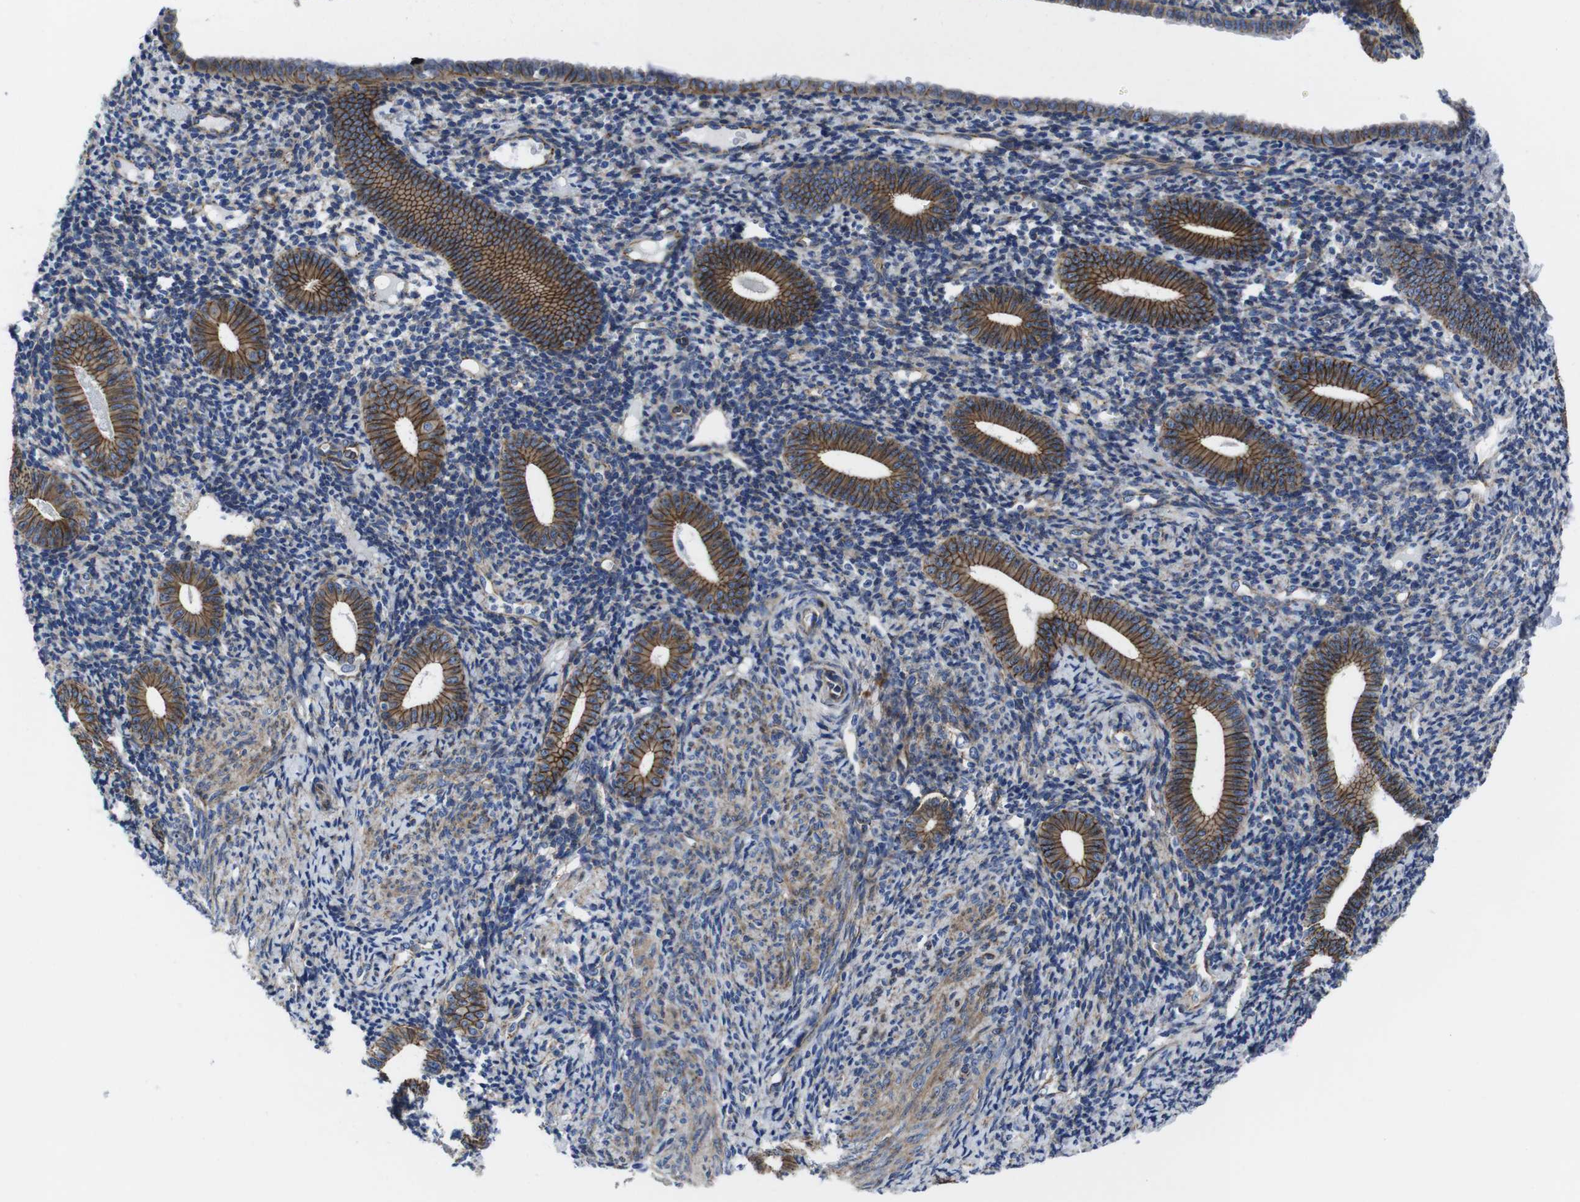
{"staining": {"intensity": "negative", "quantity": "none", "location": "none"}, "tissue": "endometrium", "cell_type": "Cells in endometrial stroma", "image_type": "normal", "snomed": [{"axis": "morphology", "description": "Normal tissue, NOS"}, {"axis": "topography", "description": "Endometrium"}], "caption": "High magnification brightfield microscopy of normal endometrium stained with DAB (brown) and counterstained with hematoxylin (blue): cells in endometrial stroma show no significant expression.", "gene": "NUMB", "patient": {"sex": "female", "age": 50}}